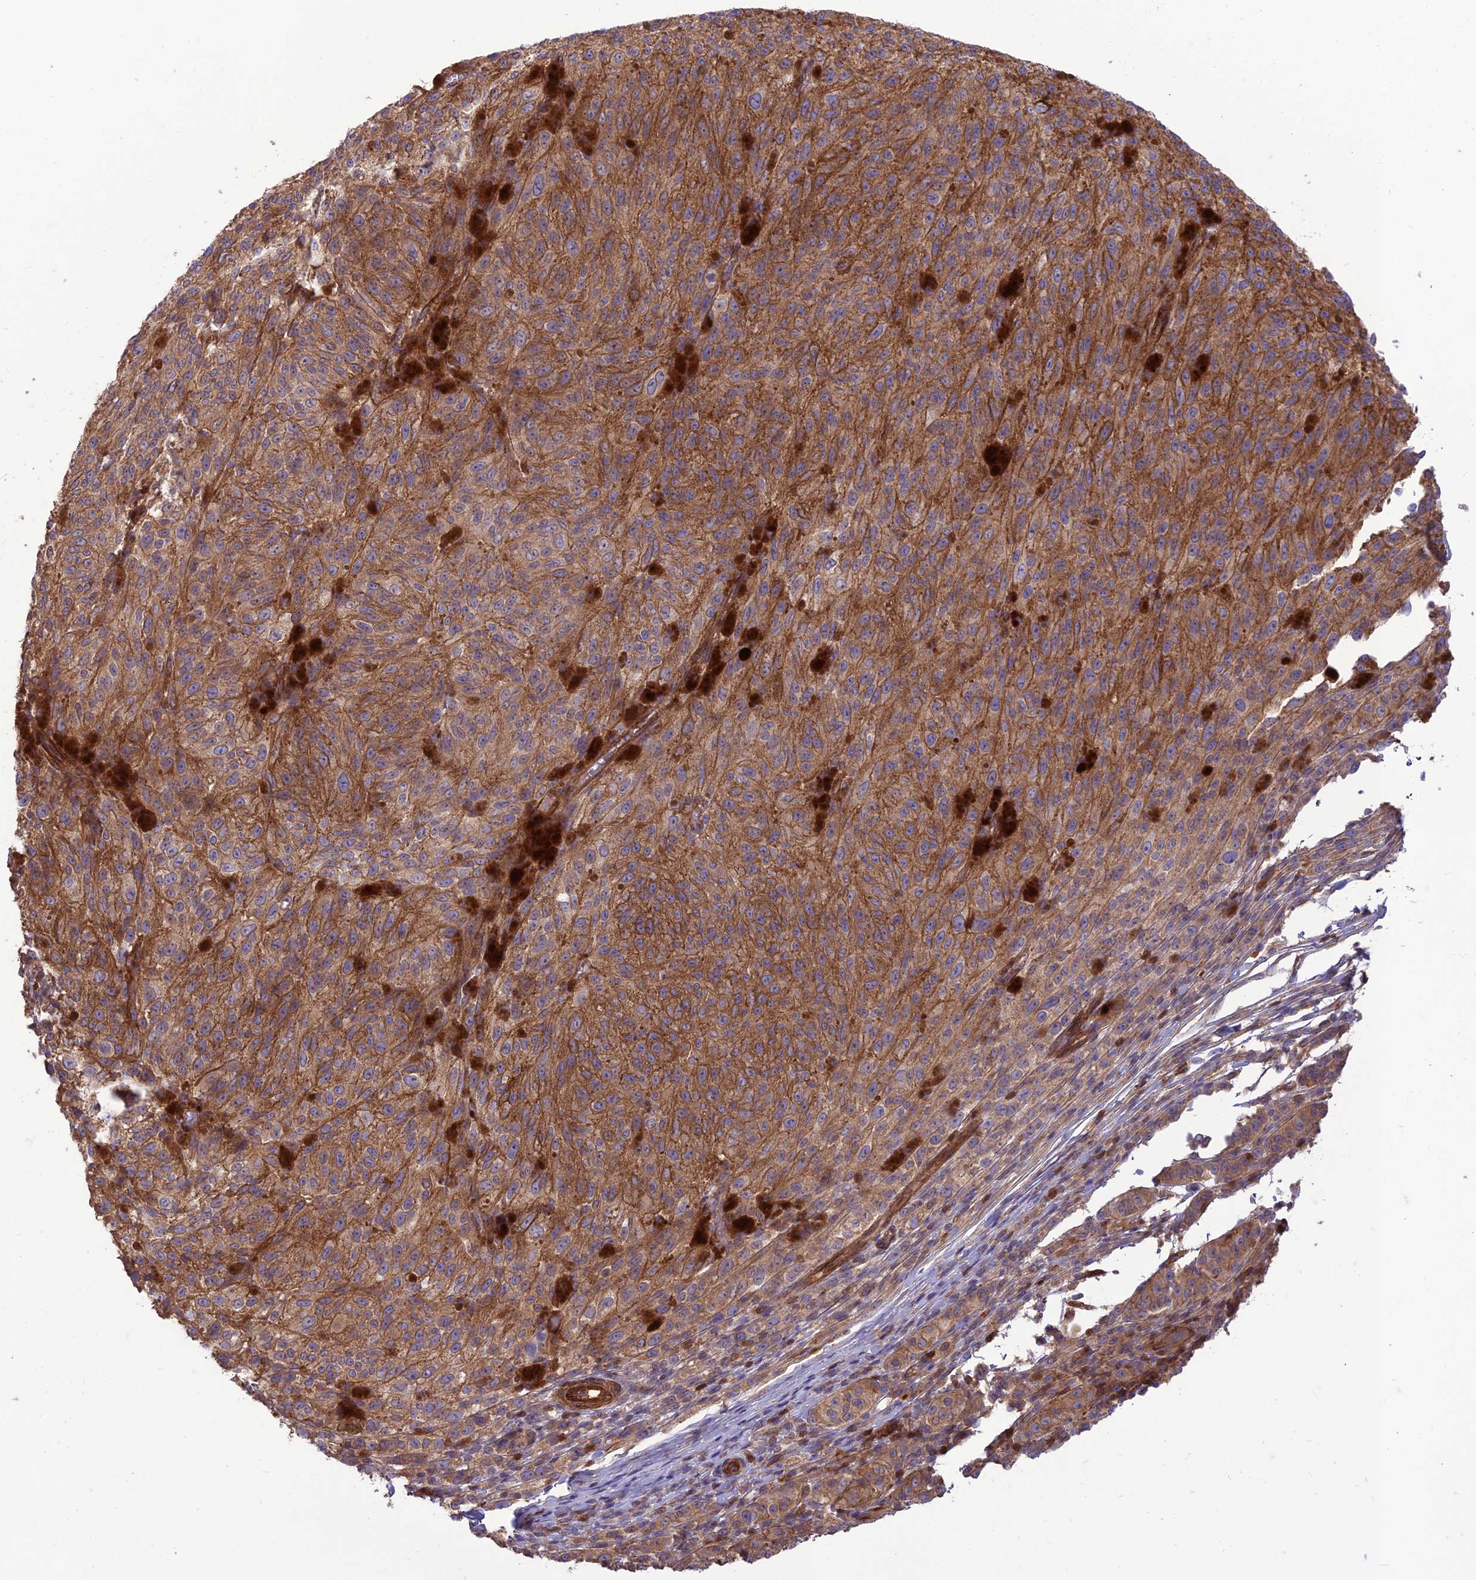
{"staining": {"intensity": "moderate", "quantity": ">75%", "location": "cytoplasmic/membranous"}, "tissue": "melanoma", "cell_type": "Tumor cells", "image_type": "cancer", "snomed": [{"axis": "morphology", "description": "Malignant melanoma, NOS"}, {"axis": "topography", "description": "Skin"}], "caption": "Protein staining demonstrates moderate cytoplasmic/membranous positivity in approximately >75% of tumor cells in melanoma. The protein is stained brown, and the nuclei are stained in blue (DAB IHC with brightfield microscopy, high magnification).", "gene": "HPSE2", "patient": {"sex": "female", "age": 52}}